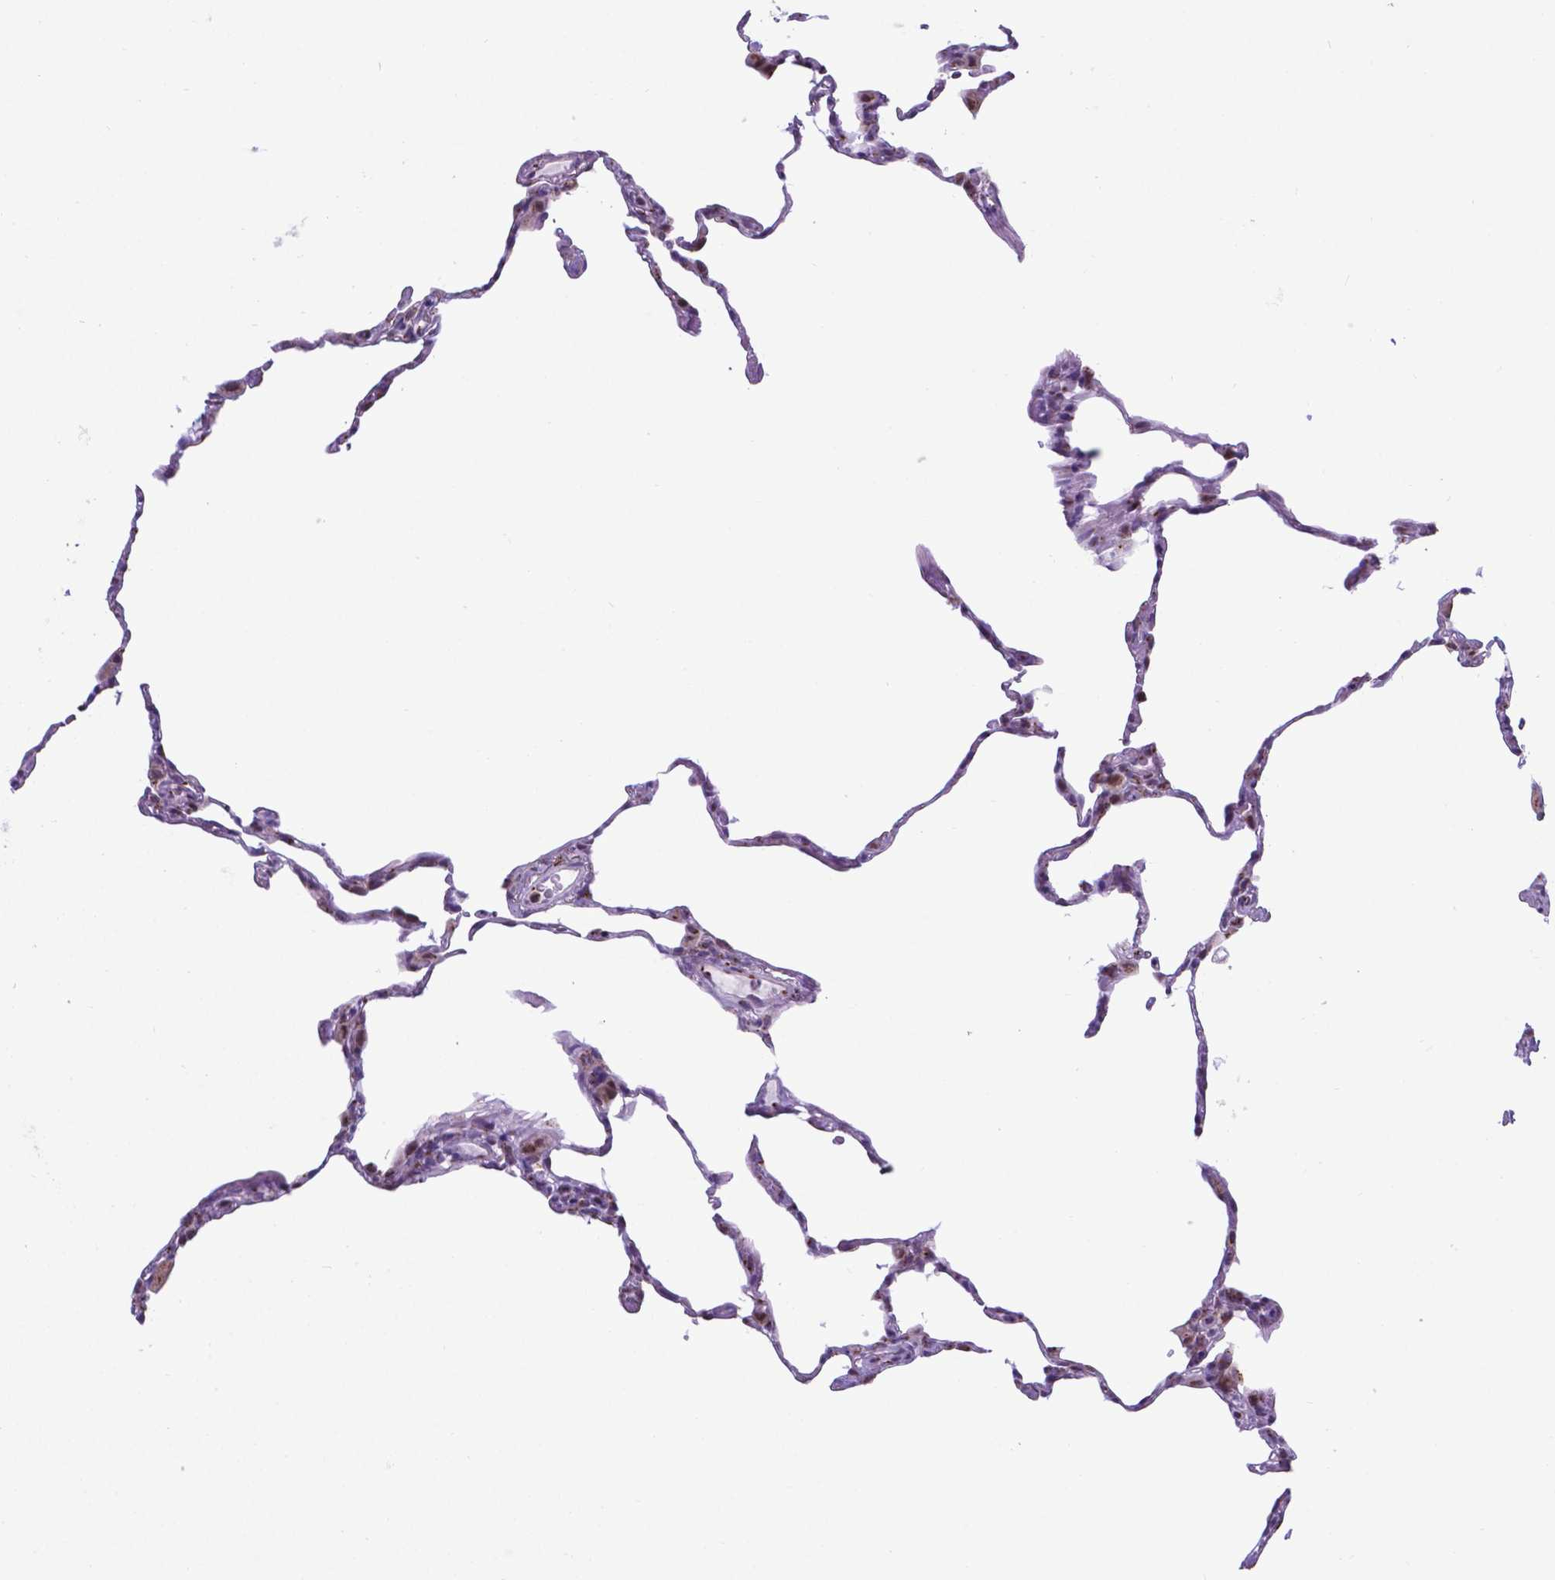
{"staining": {"intensity": "negative", "quantity": "none", "location": "none"}, "tissue": "lung", "cell_type": "Alveolar cells", "image_type": "normal", "snomed": [{"axis": "morphology", "description": "Normal tissue, NOS"}, {"axis": "topography", "description": "Lung"}], "caption": "The IHC image has no significant staining in alveolar cells of lung.", "gene": "MRPL10", "patient": {"sex": "female", "age": 57}}